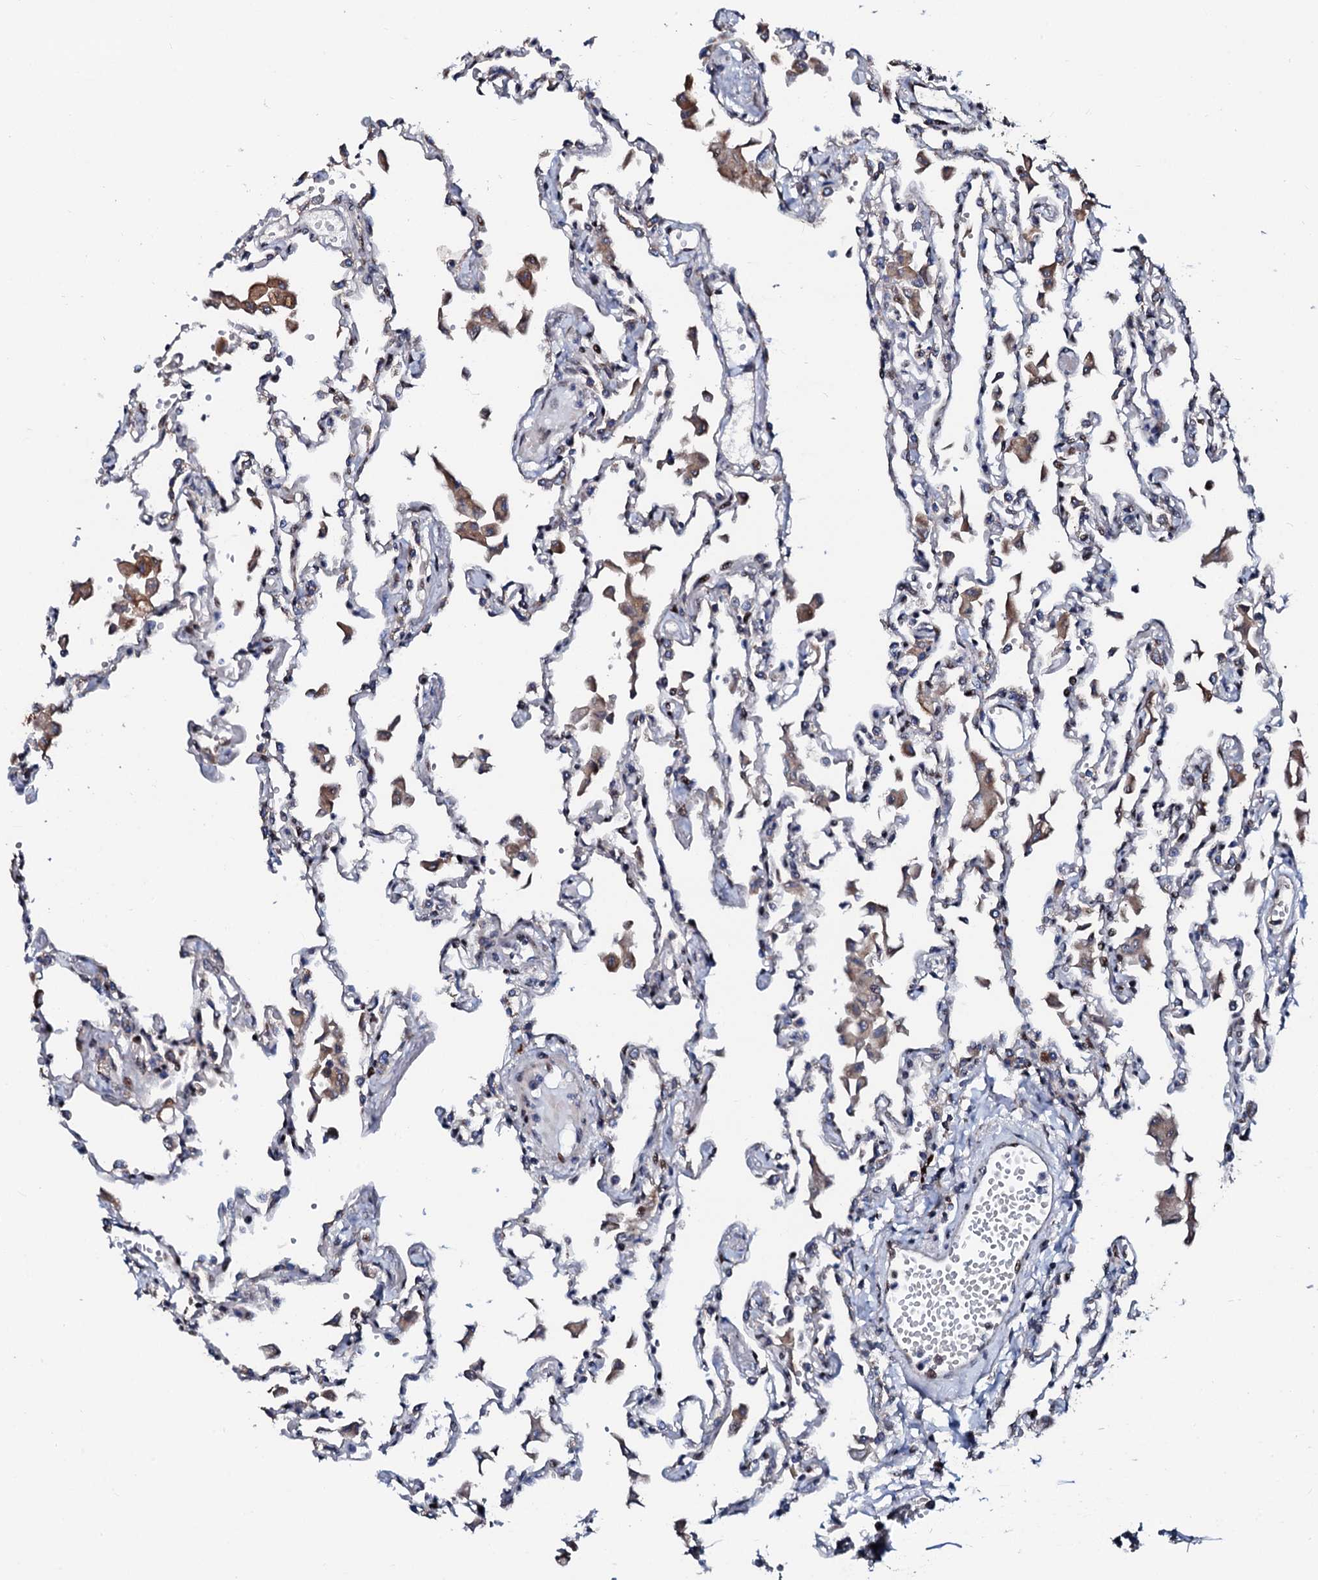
{"staining": {"intensity": "negative", "quantity": "none", "location": "none"}, "tissue": "lung", "cell_type": "Alveolar cells", "image_type": "normal", "snomed": [{"axis": "morphology", "description": "Normal tissue, NOS"}, {"axis": "topography", "description": "Bronchus"}, {"axis": "topography", "description": "Lung"}], "caption": "Immunohistochemistry of benign lung reveals no positivity in alveolar cells. (DAB immunohistochemistry visualized using brightfield microscopy, high magnification).", "gene": "KIF18A", "patient": {"sex": "female", "age": 49}}